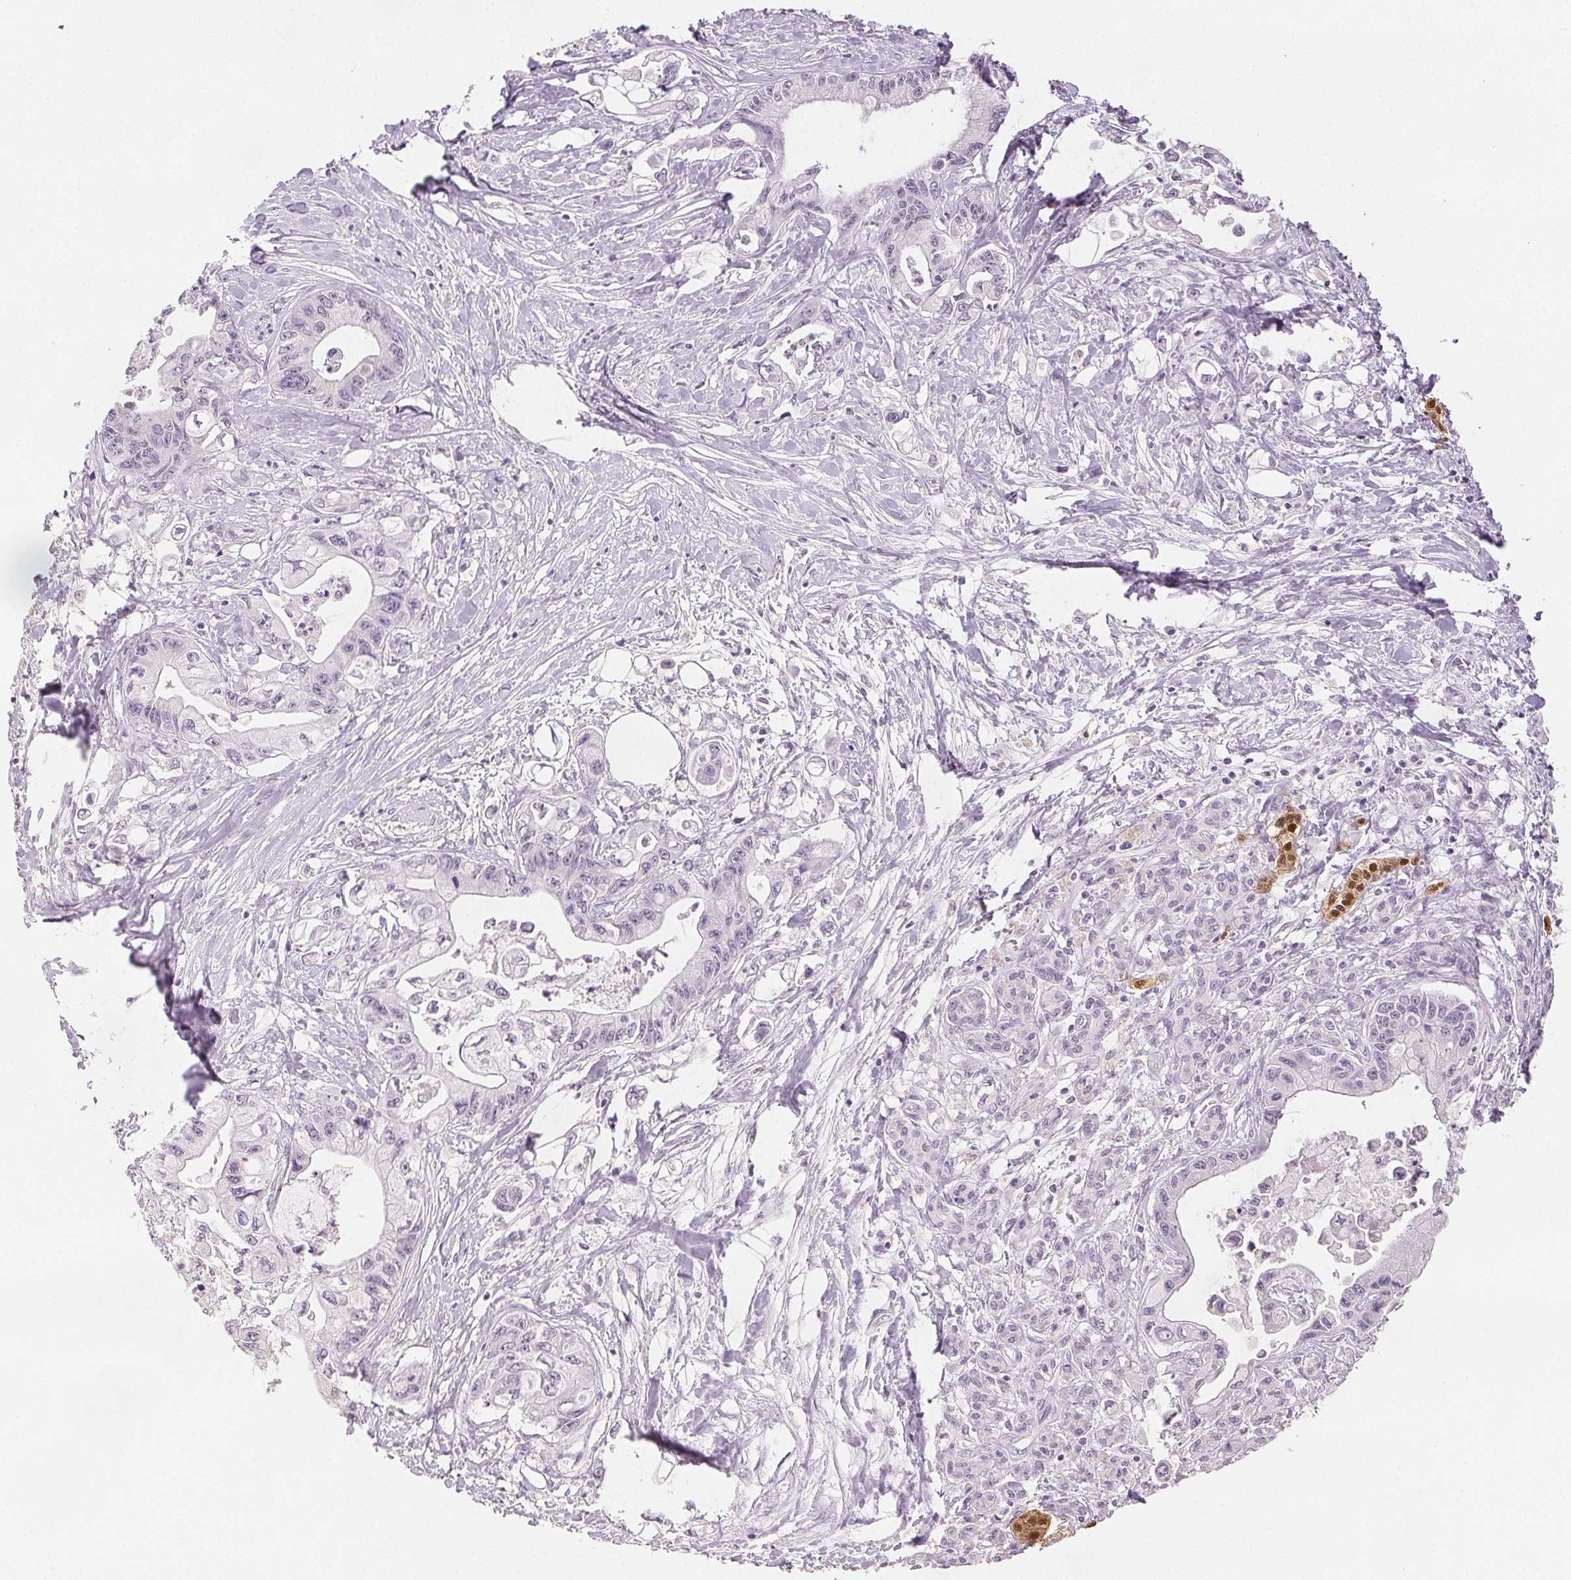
{"staining": {"intensity": "negative", "quantity": "none", "location": "none"}, "tissue": "pancreatic cancer", "cell_type": "Tumor cells", "image_type": "cancer", "snomed": [{"axis": "morphology", "description": "Adenocarcinoma, NOS"}, {"axis": "topography", "description": "Pancreas"}], "caption": "This is an IHC image of pancreatic cancer (adenocarcinoma). There is no expression in tumor cells.", "gene": "SCGN", "patient": {"sex": "male", "age": 61}}